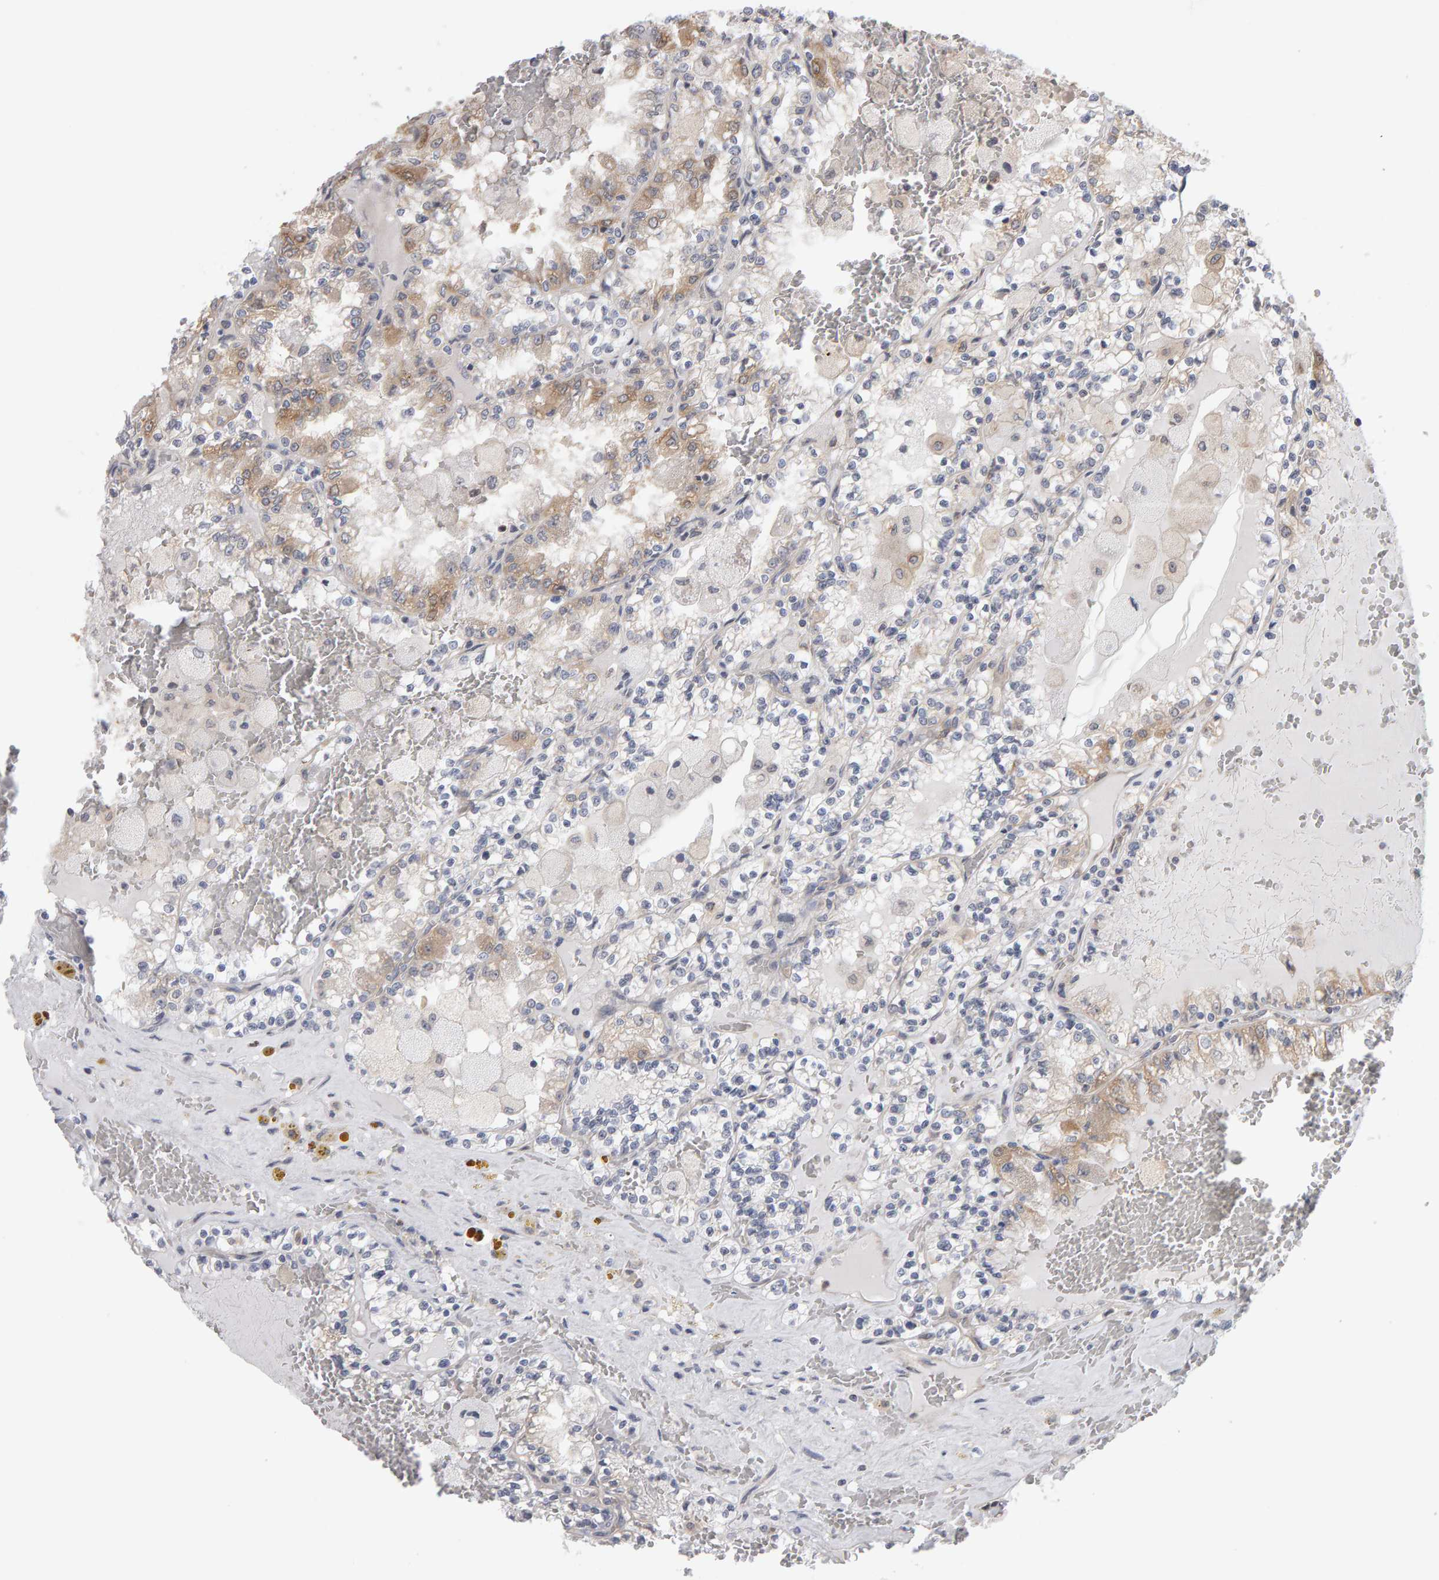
{"staining": {"intensity": "weak", "quantity": "<25%", "location": "cytoplasmic/membranous"}, "tissue": "renal cancer", "cell_type": "Tumor cells", "image_type": "cancer", "snomed": [{"axis": "morphology", "description": "Adenocarcinoma, NOS"}, {"axis": "topography", "description": "Kidney"}], "caption": "Renal cancer was stained to show a protein in brown. There is no significant positivity in tumor cells.", "gene": "MSRA", "patient": {"sex": "female", "age": 56}}